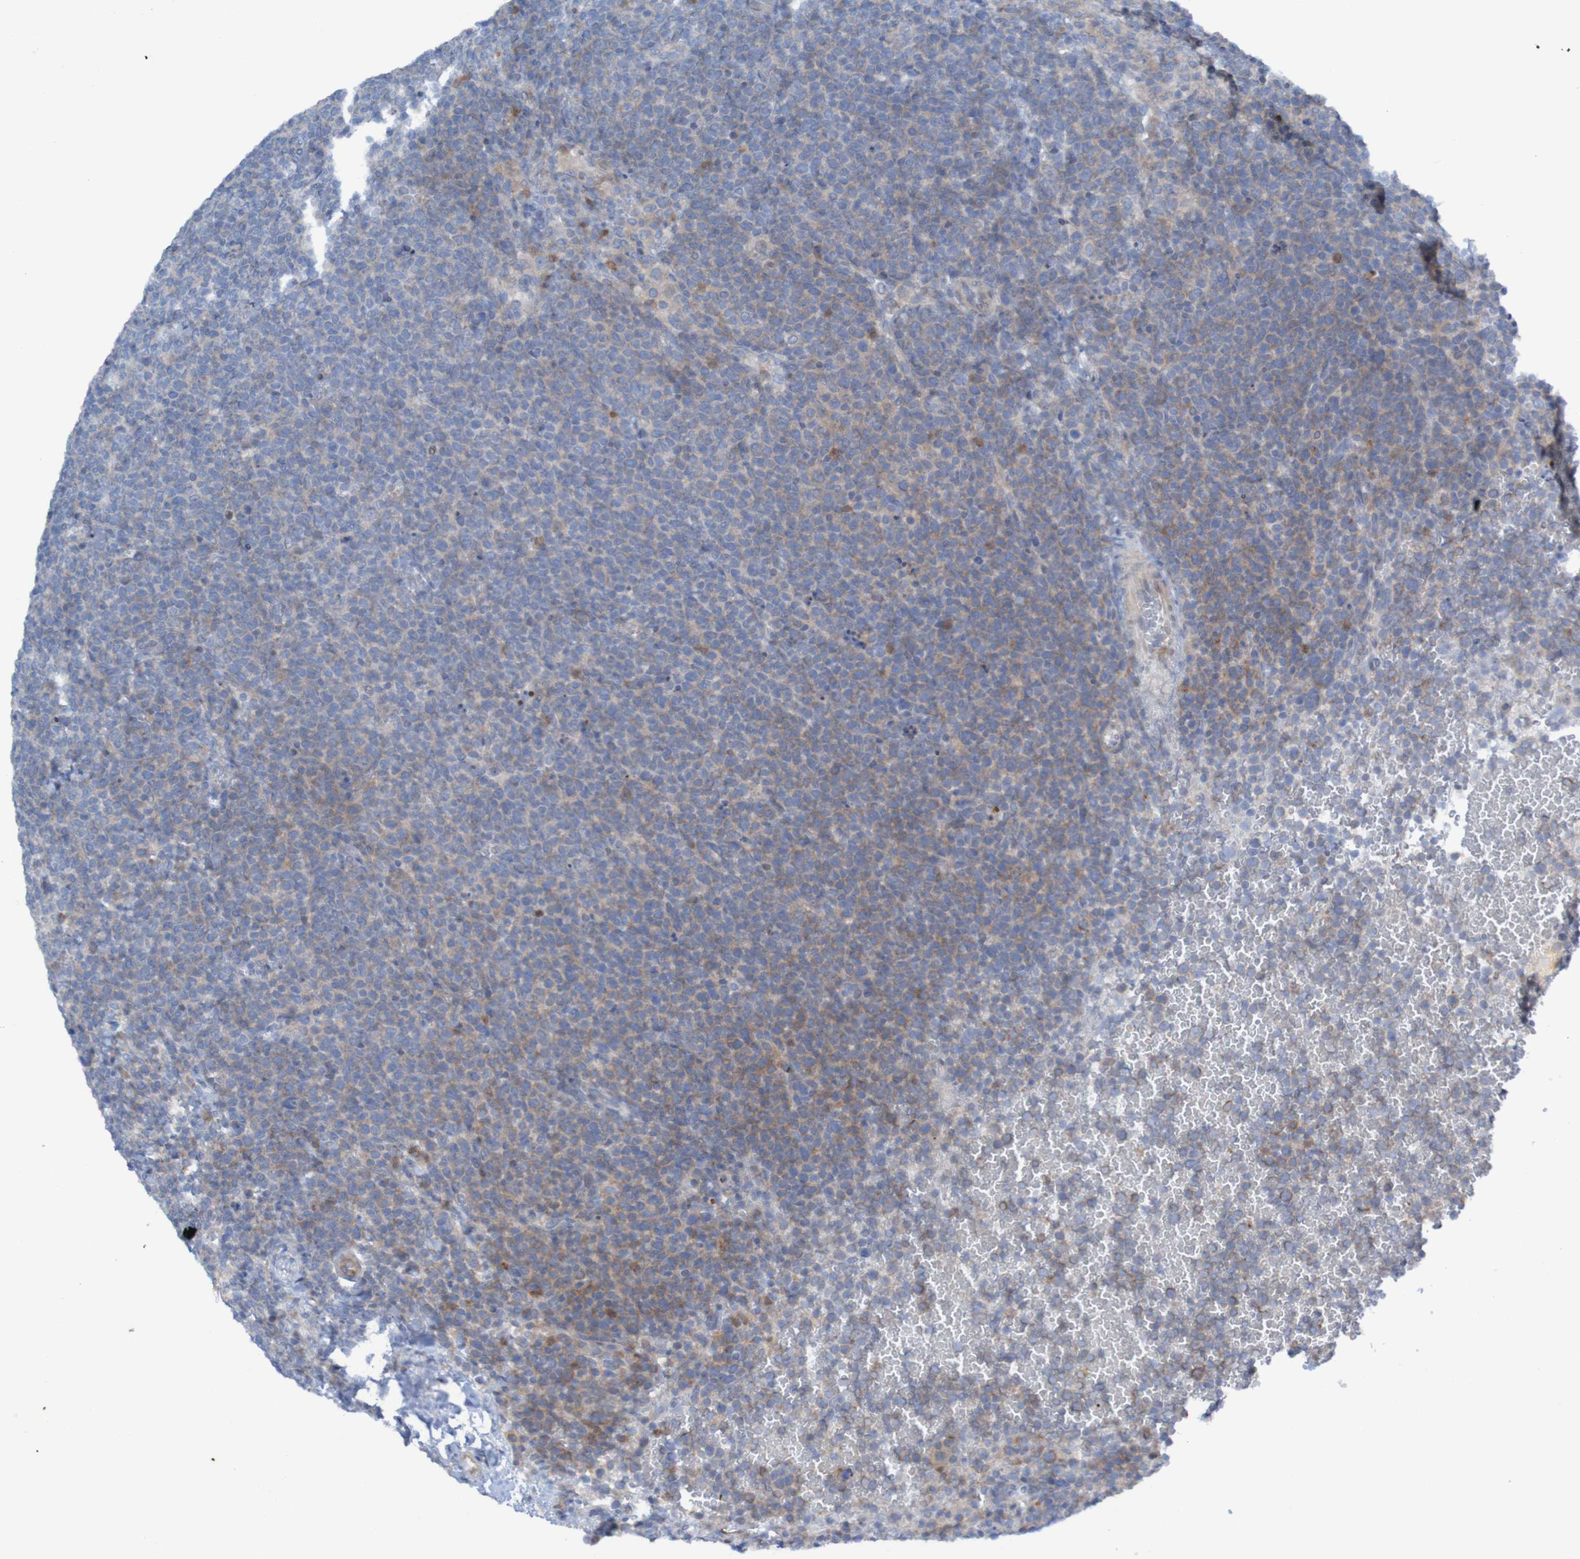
{"staining": {"intensity": "moderate", "quantity": "<25%", "location": "cytoplasmic/membranous"}, "tissue": "lymphoma", "cell_type": "Tumor cells", "image_type": "cancer", "snomed": [{"axis": "morphology", "description": "Malignant lymphoma, non-Hodgkin's type, High grade"}, {"axis": "topography", "description": "Lymph node"}], "caption": "IHC photomicrograph of high-grade malignant lymphoma, non-Hodgkin's type stained for a protein (brown), which demonstrates low levels of moderate cytoplasmic/membranous expression in about <25% of tumor cells.", "gene": "ANGPT4", "patient": {"sex": "male", "age": 61}}